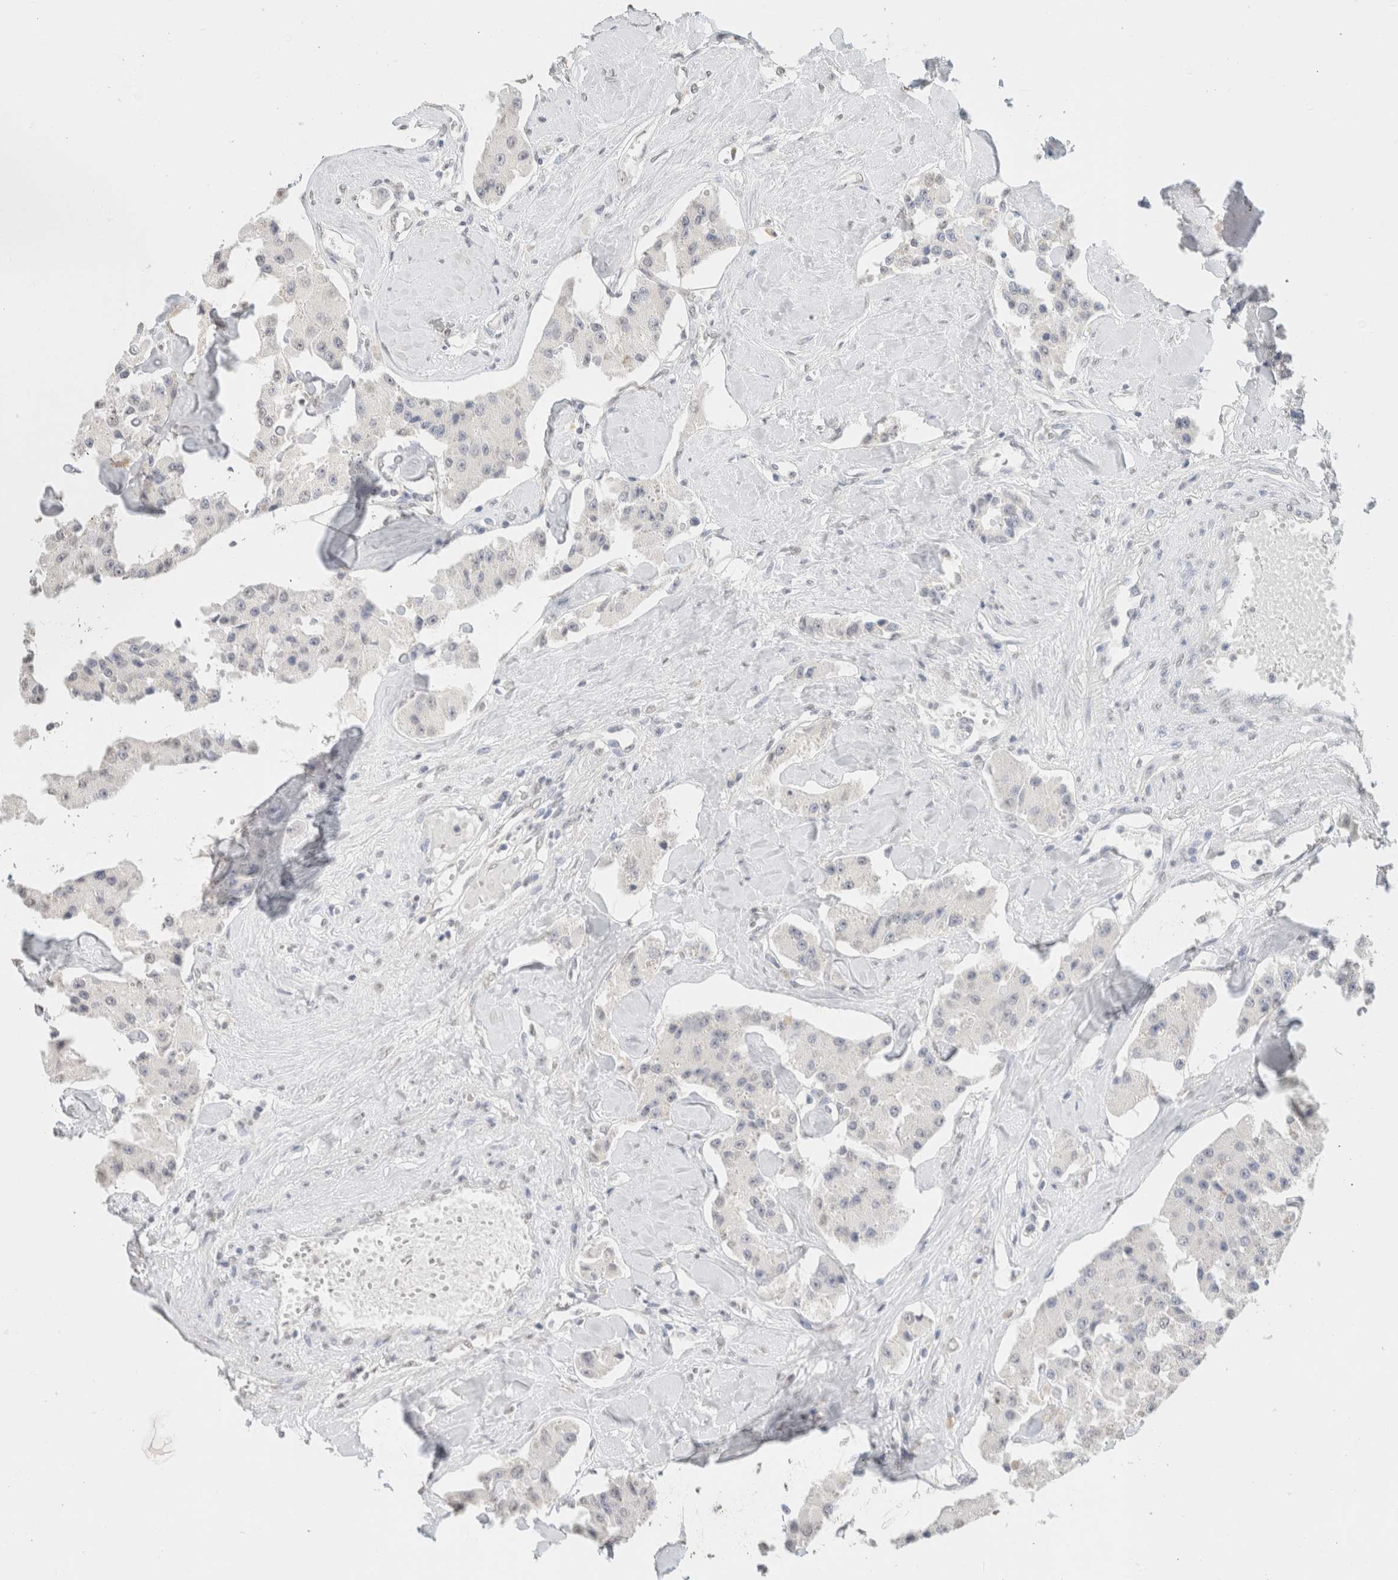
{"staining": {"intensity": "negative", "quantity": "none", "location": "none"}, "tissue": "carcinoid", "cell_type": "Tumor cells", "image_type": "cancer", "snomed": [{"axis": "morphology", "description": "Carcinoid, malignant, NOS"}, {"axis": "topography", "description": "Pancreas"}], "caption": "DAB immunohistochemical staining of human carcinoid reveals no significant expression in tumor cells. Nuclei are stained in blue.", "gene": "CD80", "patient": {"sex": "male", "age": 41}}